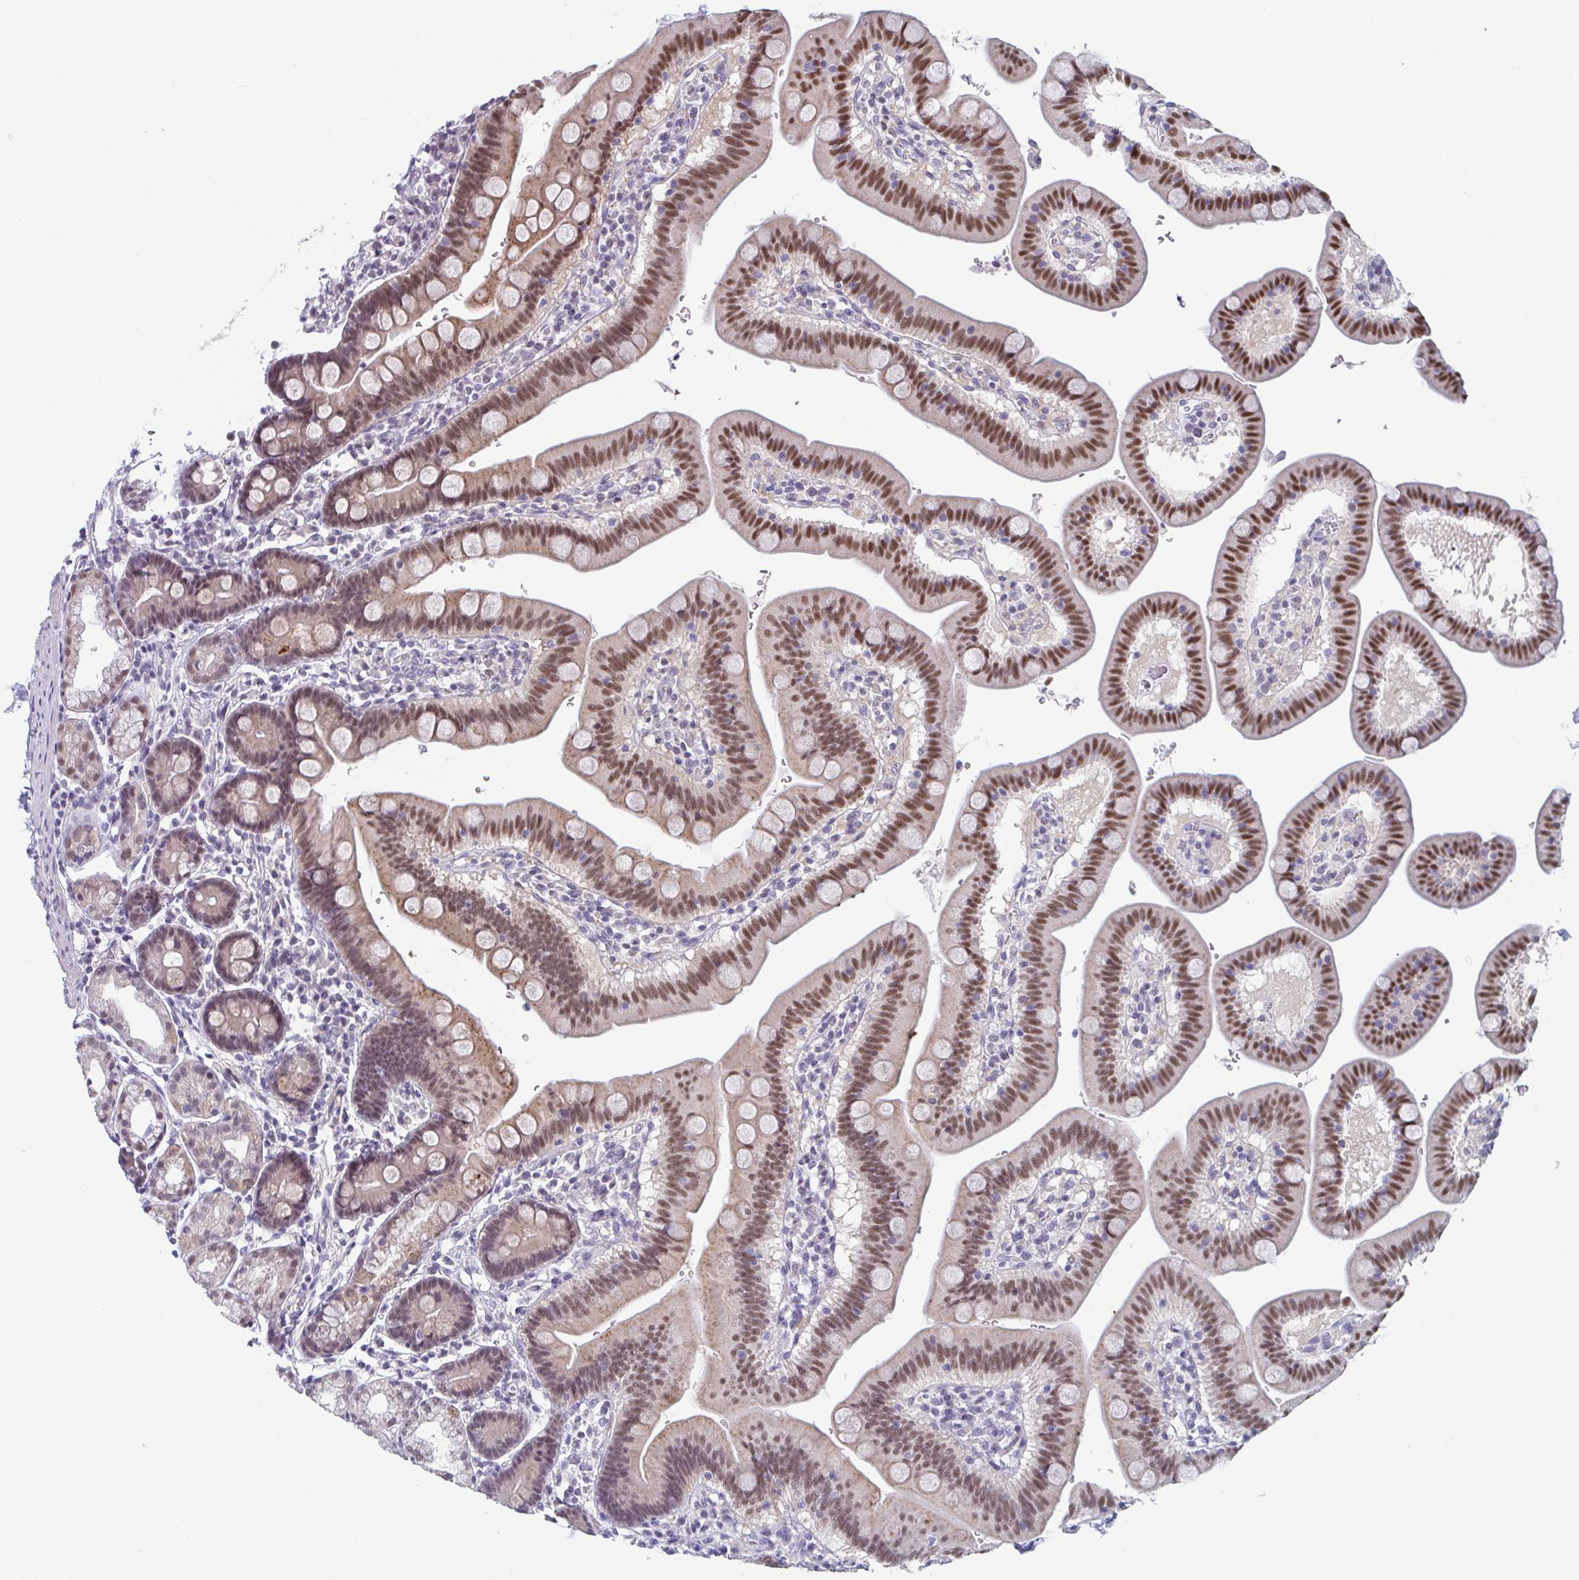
{"staining": {"intensity": "moderate", "quantity": ">75%", "location": "nuclear"}, "tissue": "duodenum", "cell_type": "Glandular cells", "image_type": "normal", "snomed": [{"axis": "morphology", "description": "Normal tissue, NOS"}, {"axis": "topography", "description": "Pancreas"}, {"axis": "topography", "description": "Duodenum"}], "caption": "High-magnification brightfield microscopy of unremarkable duodenum stained with DAB (brown) and counterstained with hematoxylin (blue). glandular cells exhibit moderate nuclear expression is appreciated in approximately>75% of cells.", "gene": "PYCR3", "patient": {"sex": "male", "age": 59}}